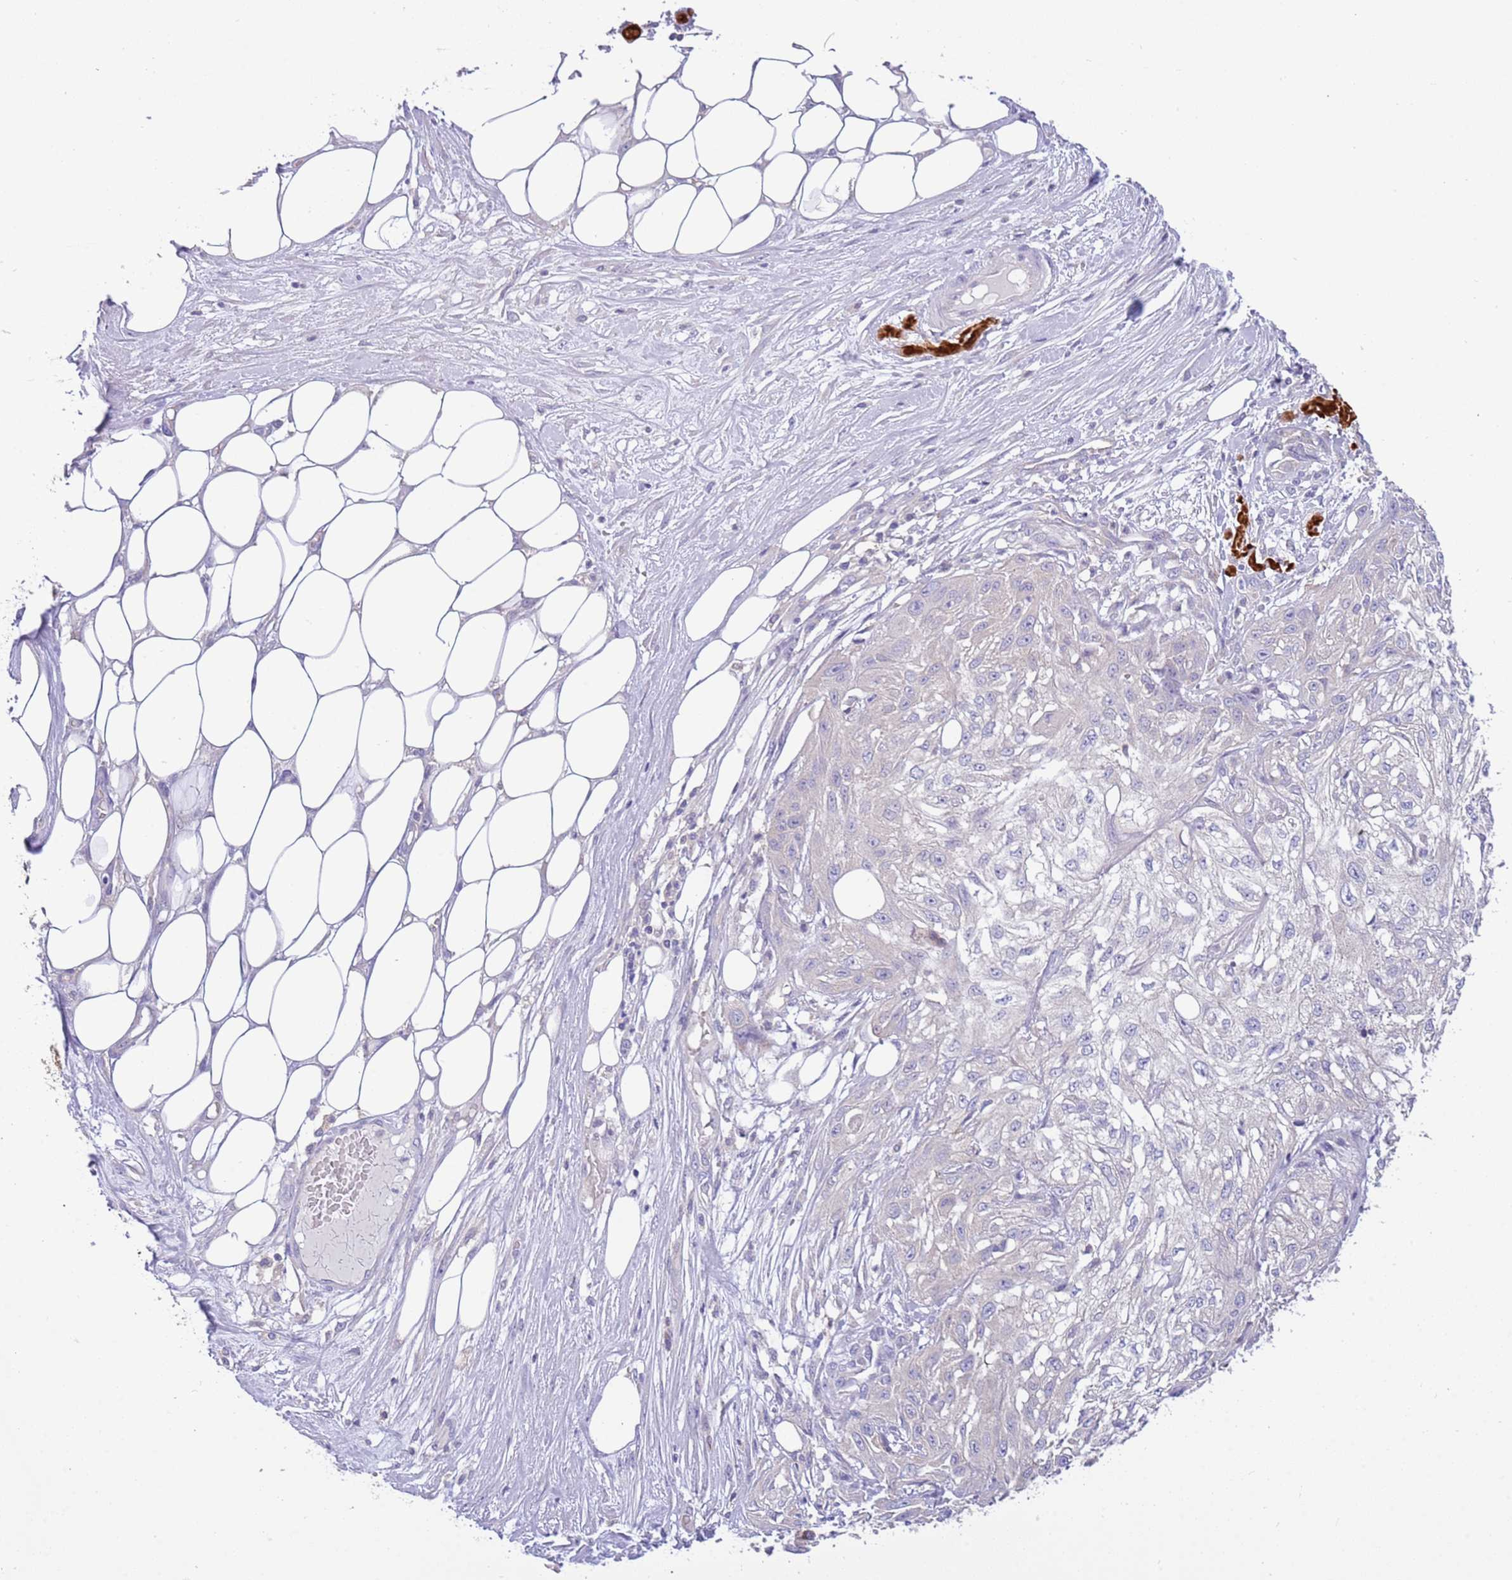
{"staining": {"intensity": "negative", "quantity": "none", "location": "none"}, "tissue": "skin cancer", "cell_type": "Tumor cells", "image_type": "cancer", "snomed": [{"axis": "morphology", "description": "Squamous cell carcinoma, NOS"}, {"axis": "morphology", "description": "Squamous cell carcinoma, metastatic, NOS"}, {"axis": "topography", "description": "Skin"}, {"axis": "topography", "description": "Lymph node"}], "caption": "IHC of skin metastatic squamous cell carcinoma displays no staining in tumor cells.", "gene": "STIP1", "patient": {"sex": "male", "age": 75}}